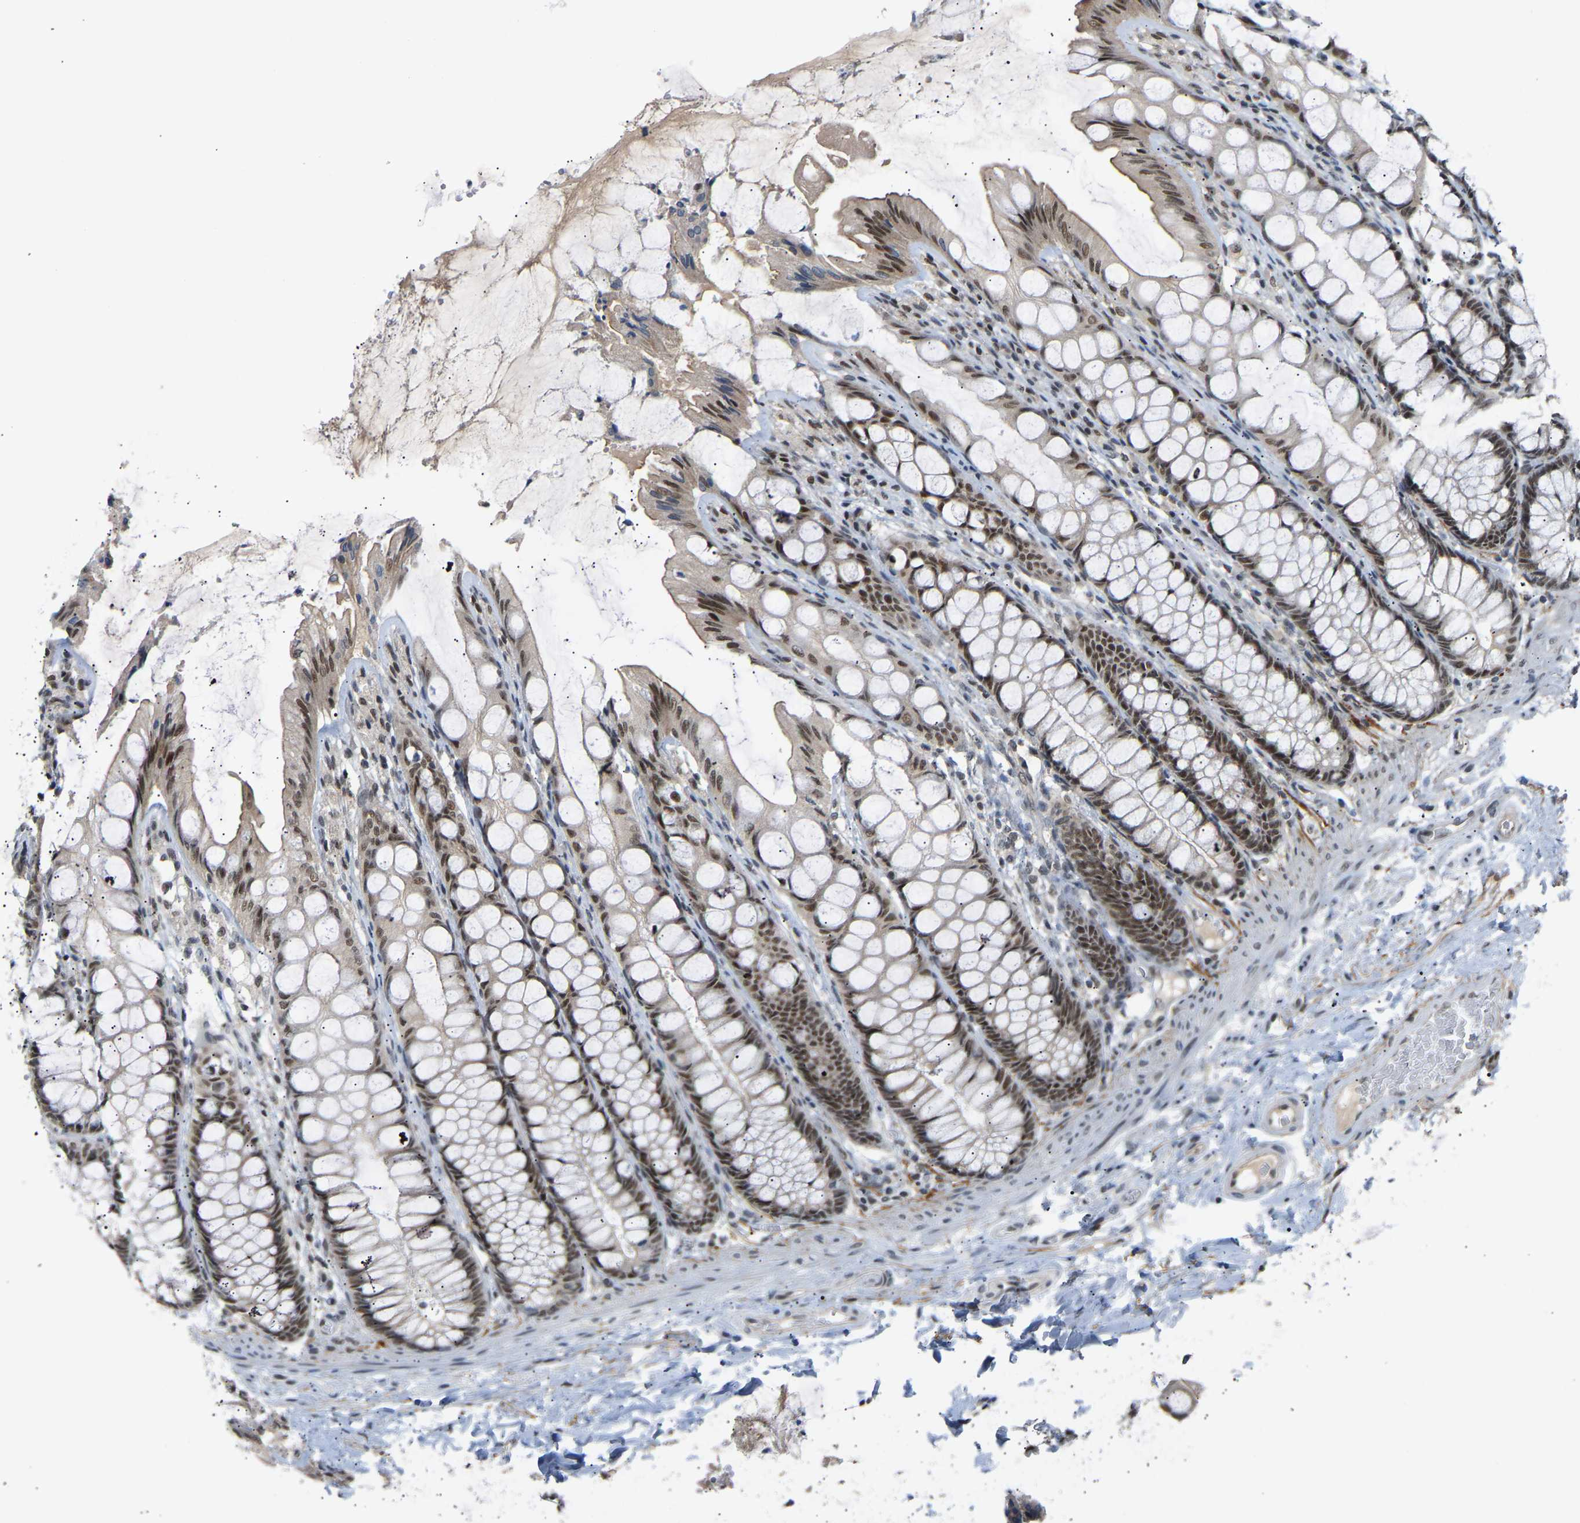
{"staining": {"intensity": "weak", "quantity": ">75%", "location": "nuclear"}, "tissue": "colon", "cell_type": "Endothelial cells", "image_type": "normal", "snomed": [{"axis": "morphology", "description": "Normal tissue, NOS"}, {"axis": "topography", "description": "Colon"}], "caption": "The histopathology image reveals a brown stain indicating the presence of a protein in the nuclear of endothelial cells in colon. (Brightfield microscopy of DAB IHC at high magnification).", "gene": "RBM15", "patient": {"sex": "male", "age": 47}}